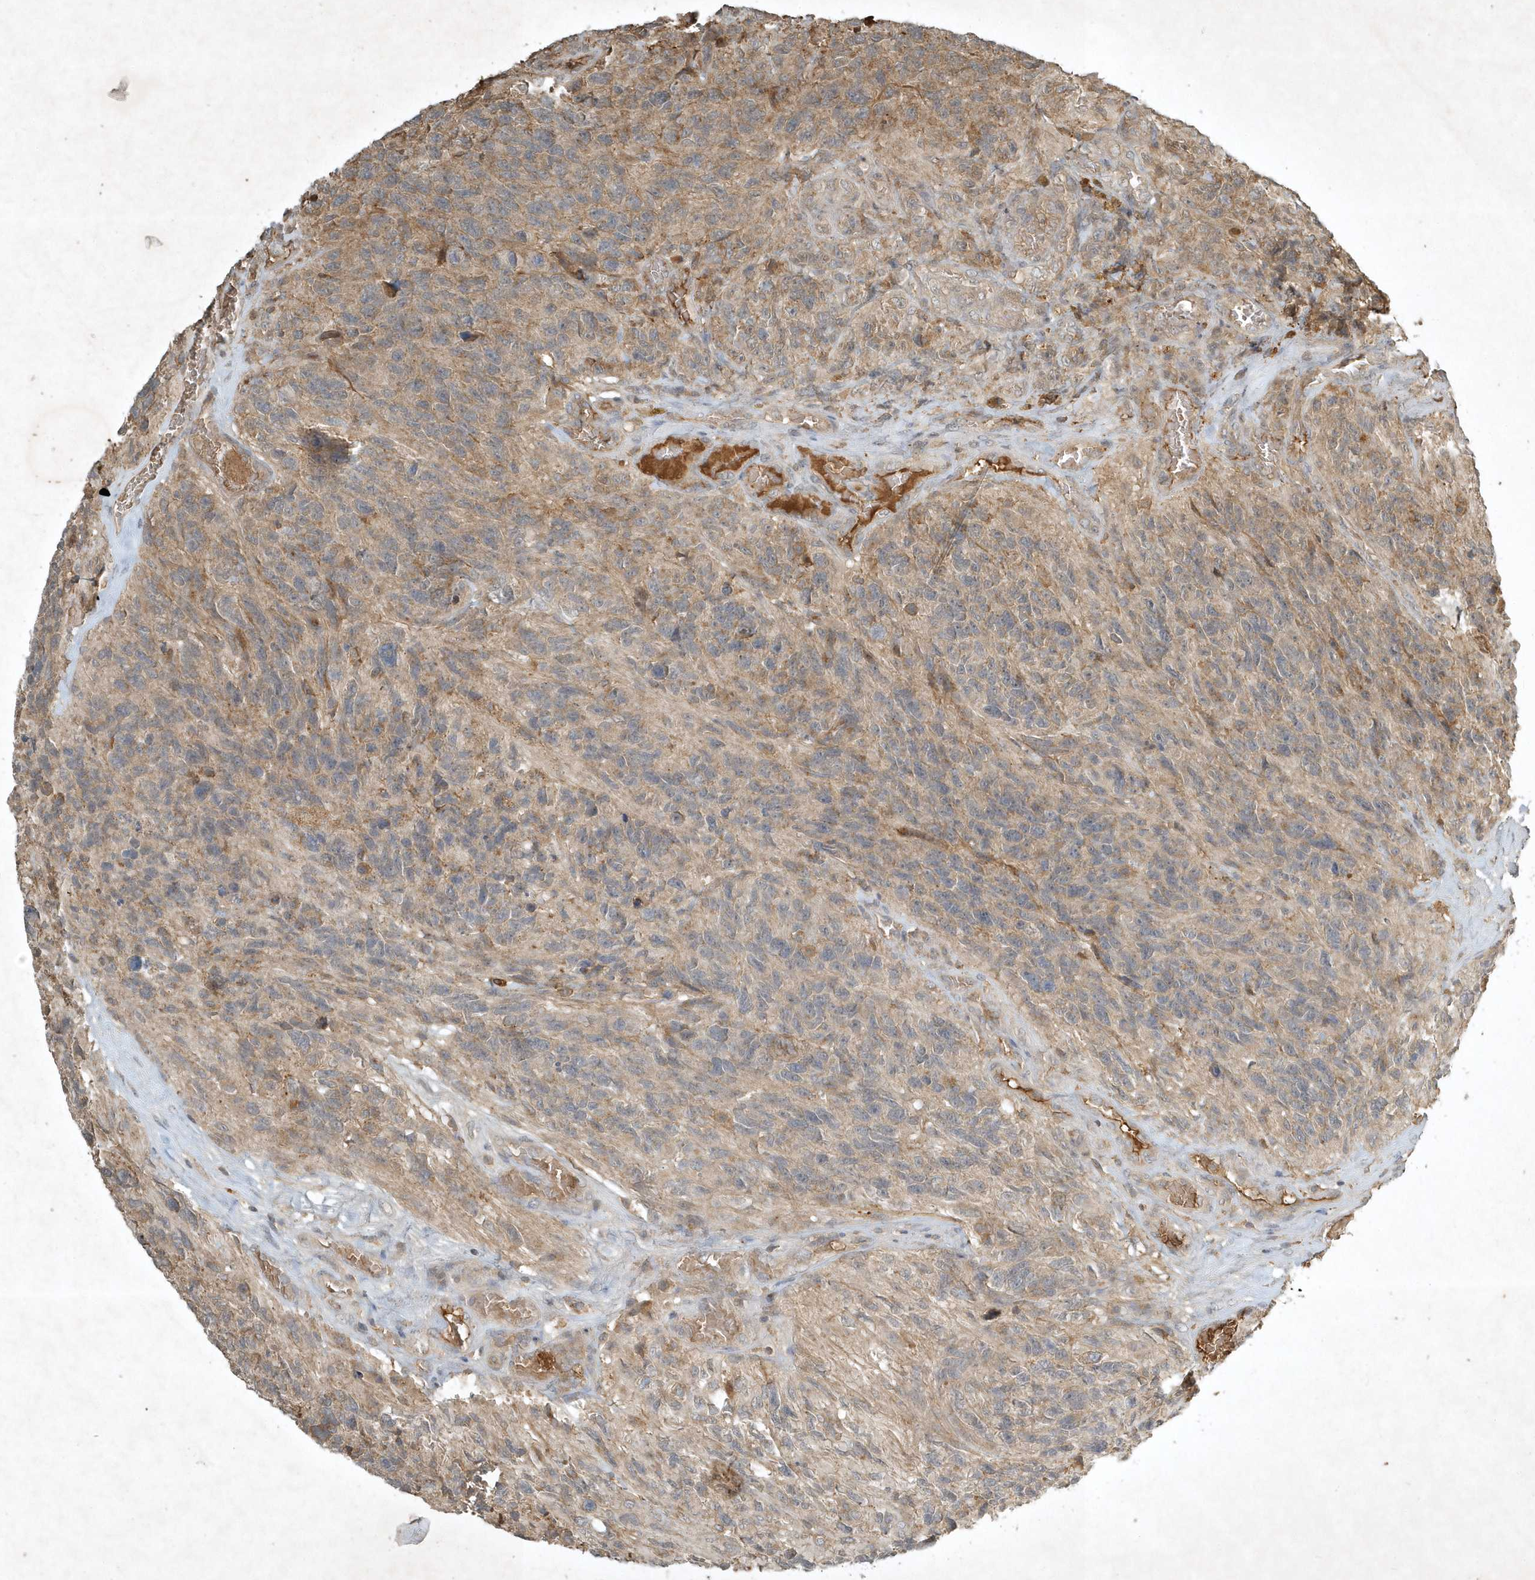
{"staining": {"intensity": "moderate", "quantity": "<25%", "location": "cytoplasmic/membranous"}, "tissue": "glioma", "cell_type": "Tumor cells", "image_type": "cancer", "snomed": [{"axis": "morphology", "description": "Glioma, malignant, High grade"}, {"axis": "topography", "description": "Brain"}], "caption": "Protein expression analysis of human malignant high-grade glioma reveals moderate cytoplasmic/membranous staining in about <25% of tumor cells.", "gene": "TNFAIP6", "patient": {"sex": "male", "age": 69}}